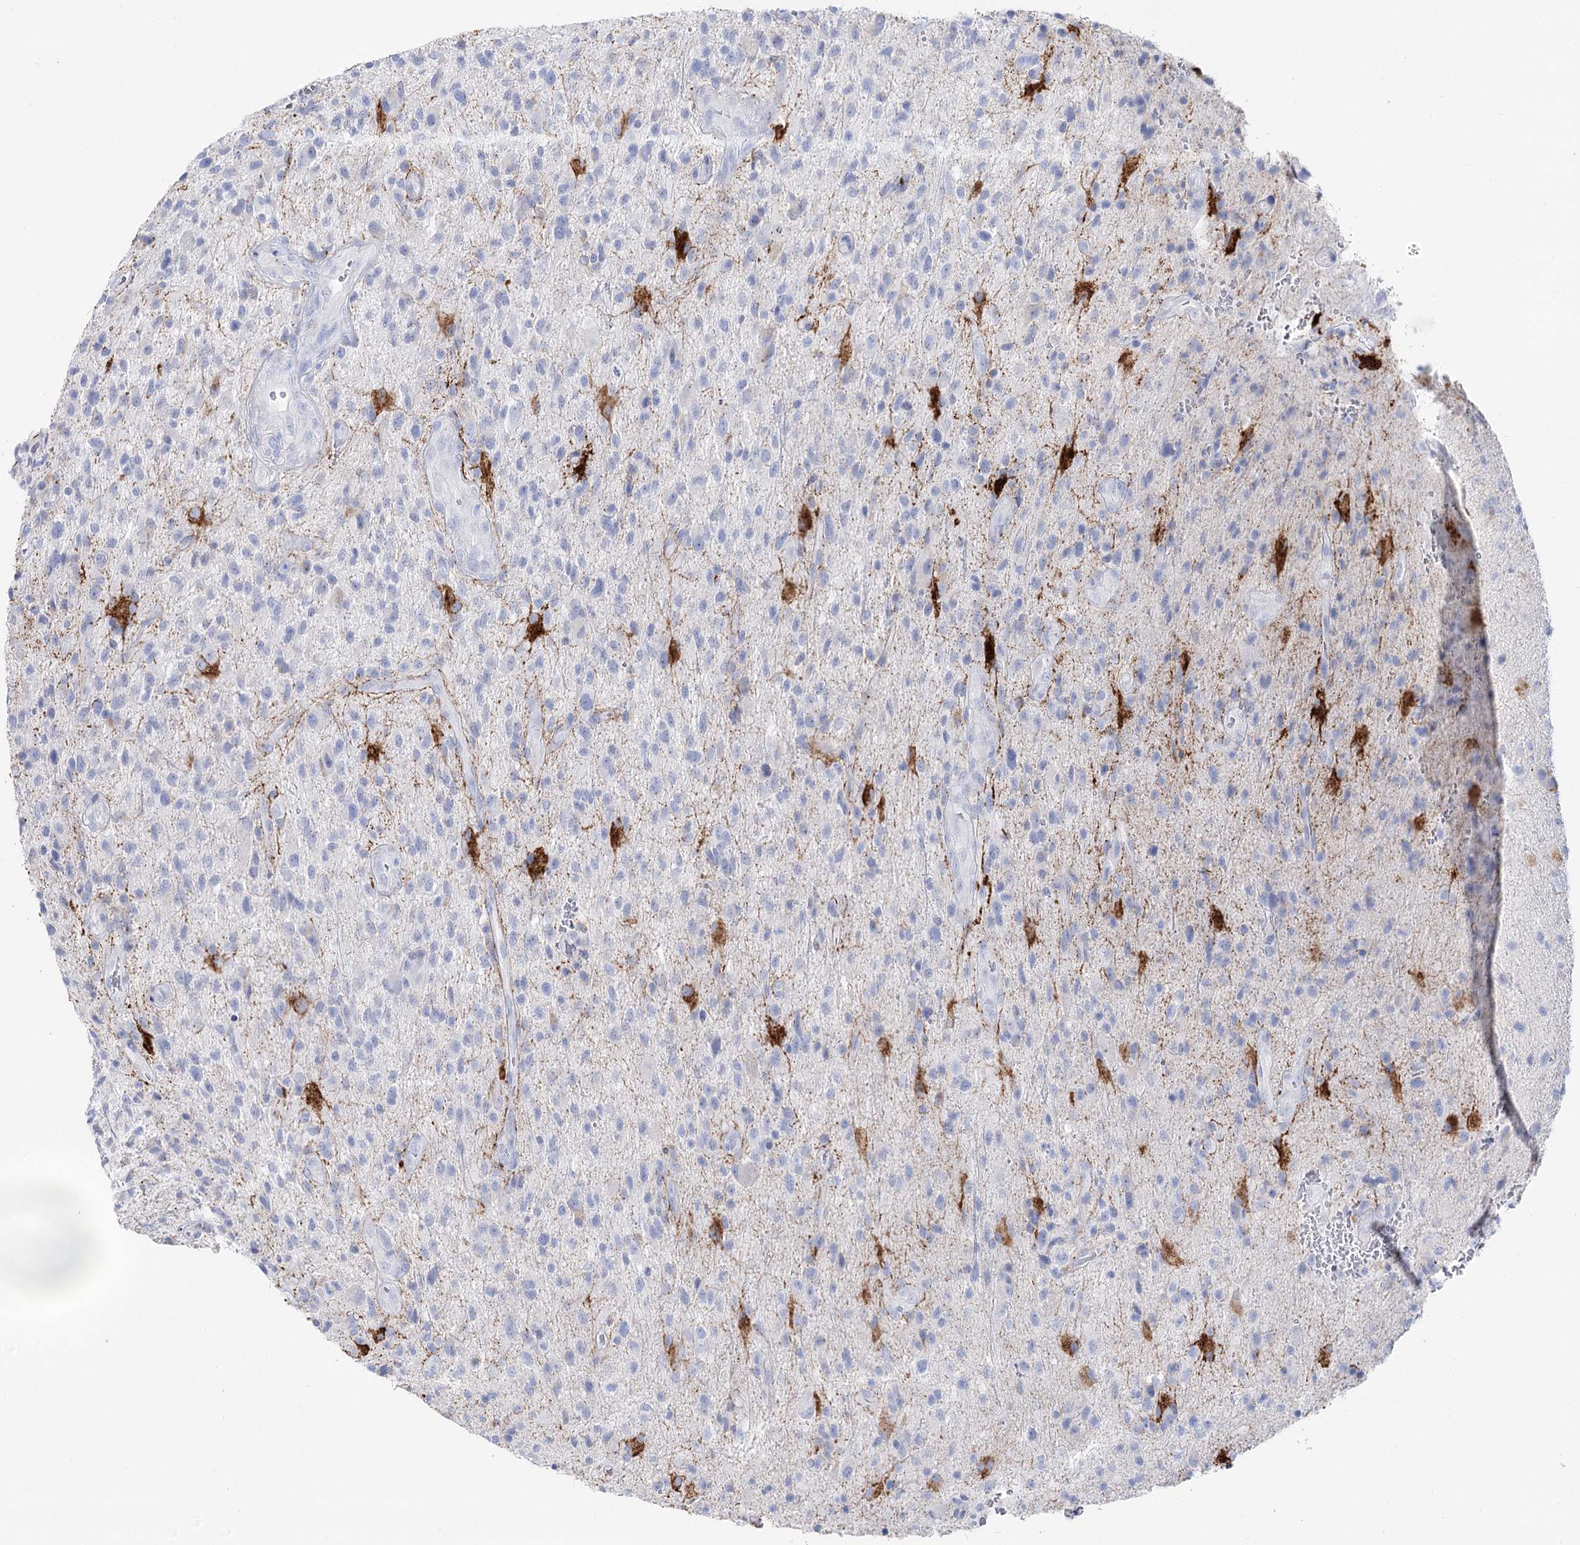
{"staining": {"intensity": "negative", "quantity": "none", "location": "none"}, "tissue": "glioma", "cell_type": "Tumor cells", "image_type": "cancer", "snomed": [{"axis": "morphology", "description": "Glioma, malignant, High grade"}, {"axis": "topography", "description": "Brain"}], "caption": "An immunohistochemistry photomicrograph of glioma is shown. There is no staining in tumor cells of glioma. Brightfield microscopy of IHC stained with DAB (brown) and hematoxylin (blue), captured at high magnification.", "gene": "SLC3A1", "patient": {"sex": "male", "age": 47}}